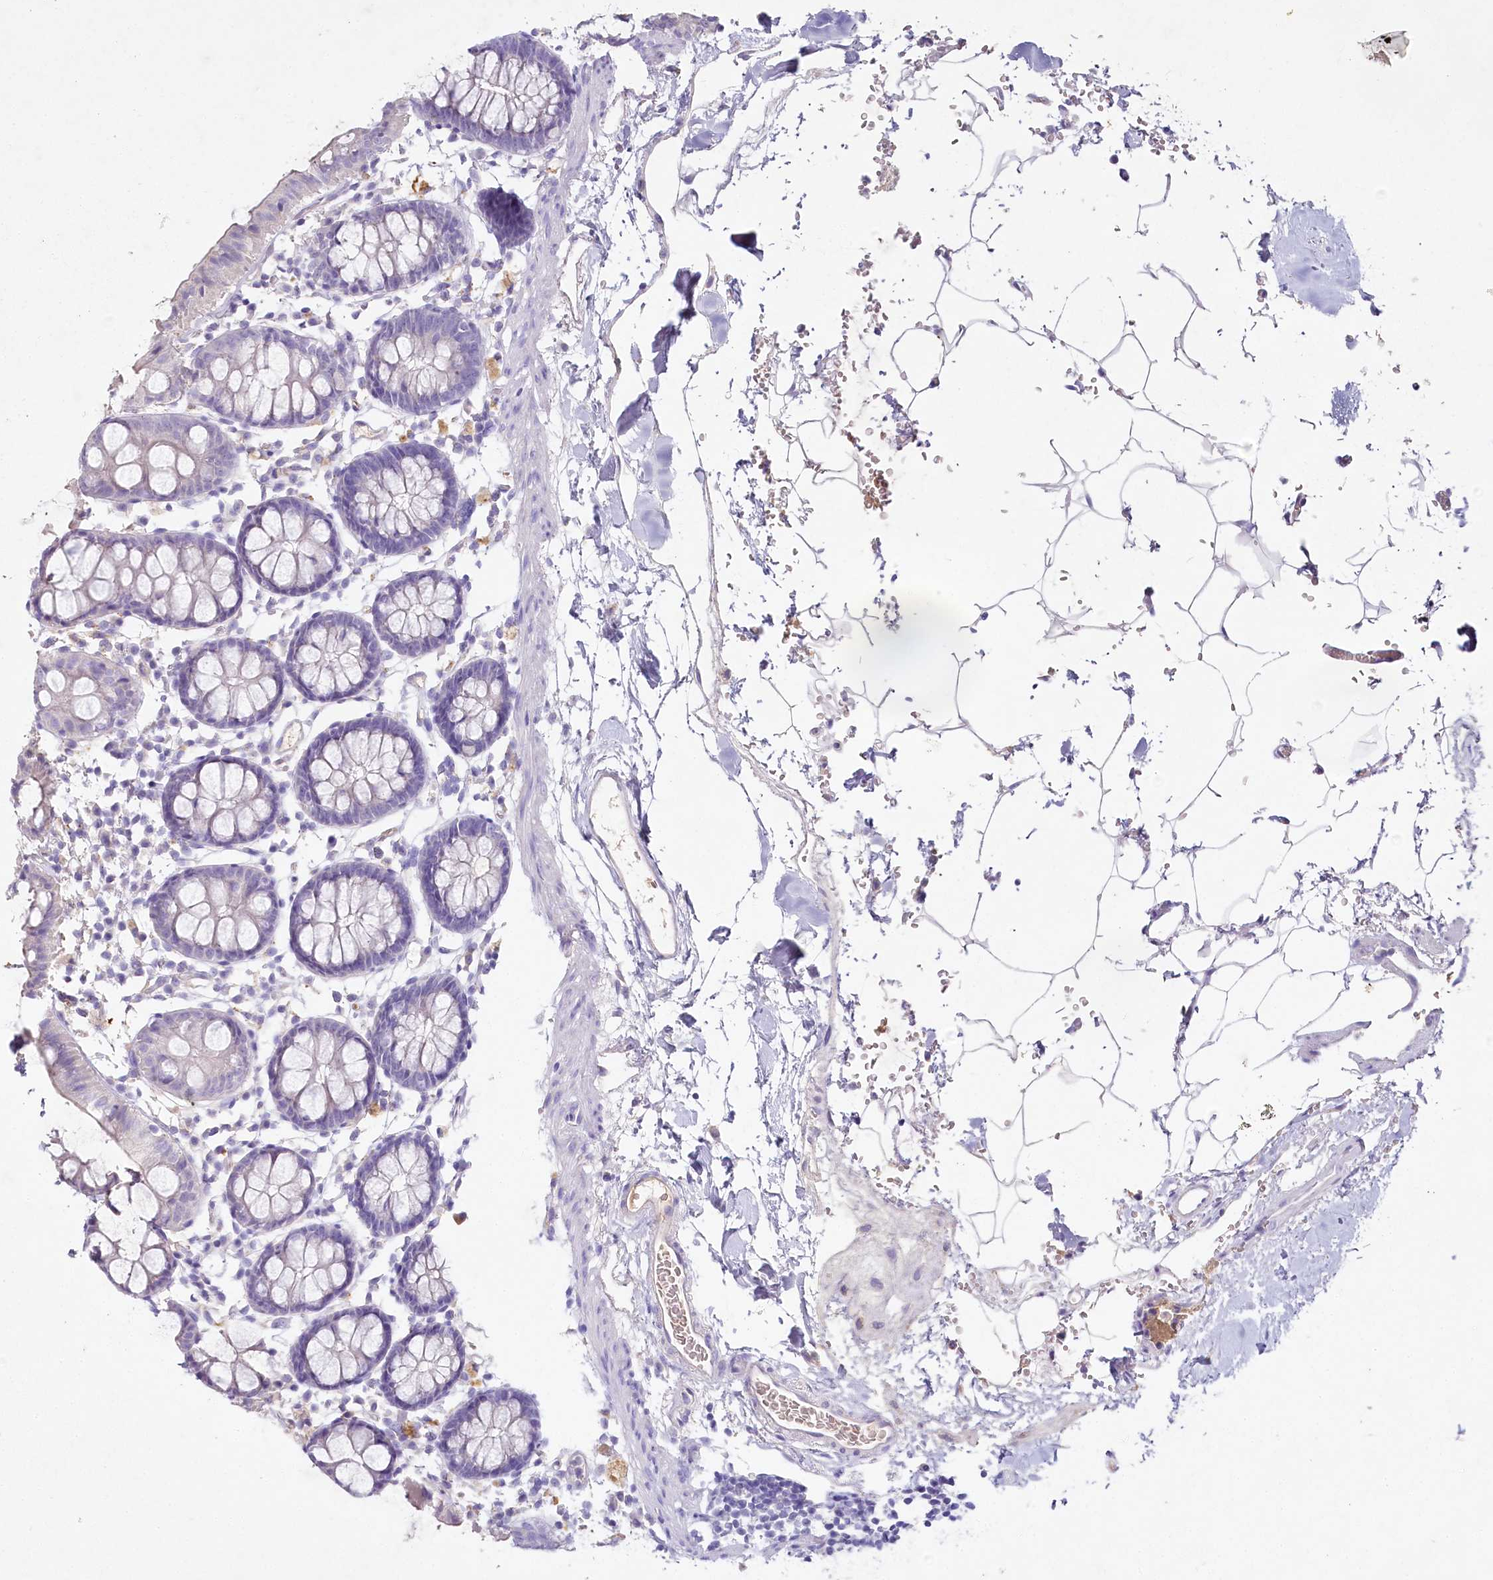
{"staining": {"intensity": "negative", "quantity": "none", "location": "none"}, "tissue": "colon", "cell_type": "Endothelial cells", "image_type": "normal", "snomed": [{"axis": "morphology", "description": "Normal tissue, NOS"}, {"axis": "topography", "description": "Colon"}], "caption": "Endothelial cells show no significant protein expression in unremarkable colon.", "gene": "HPD", "patient": {"sex": "male", "age": 75}}